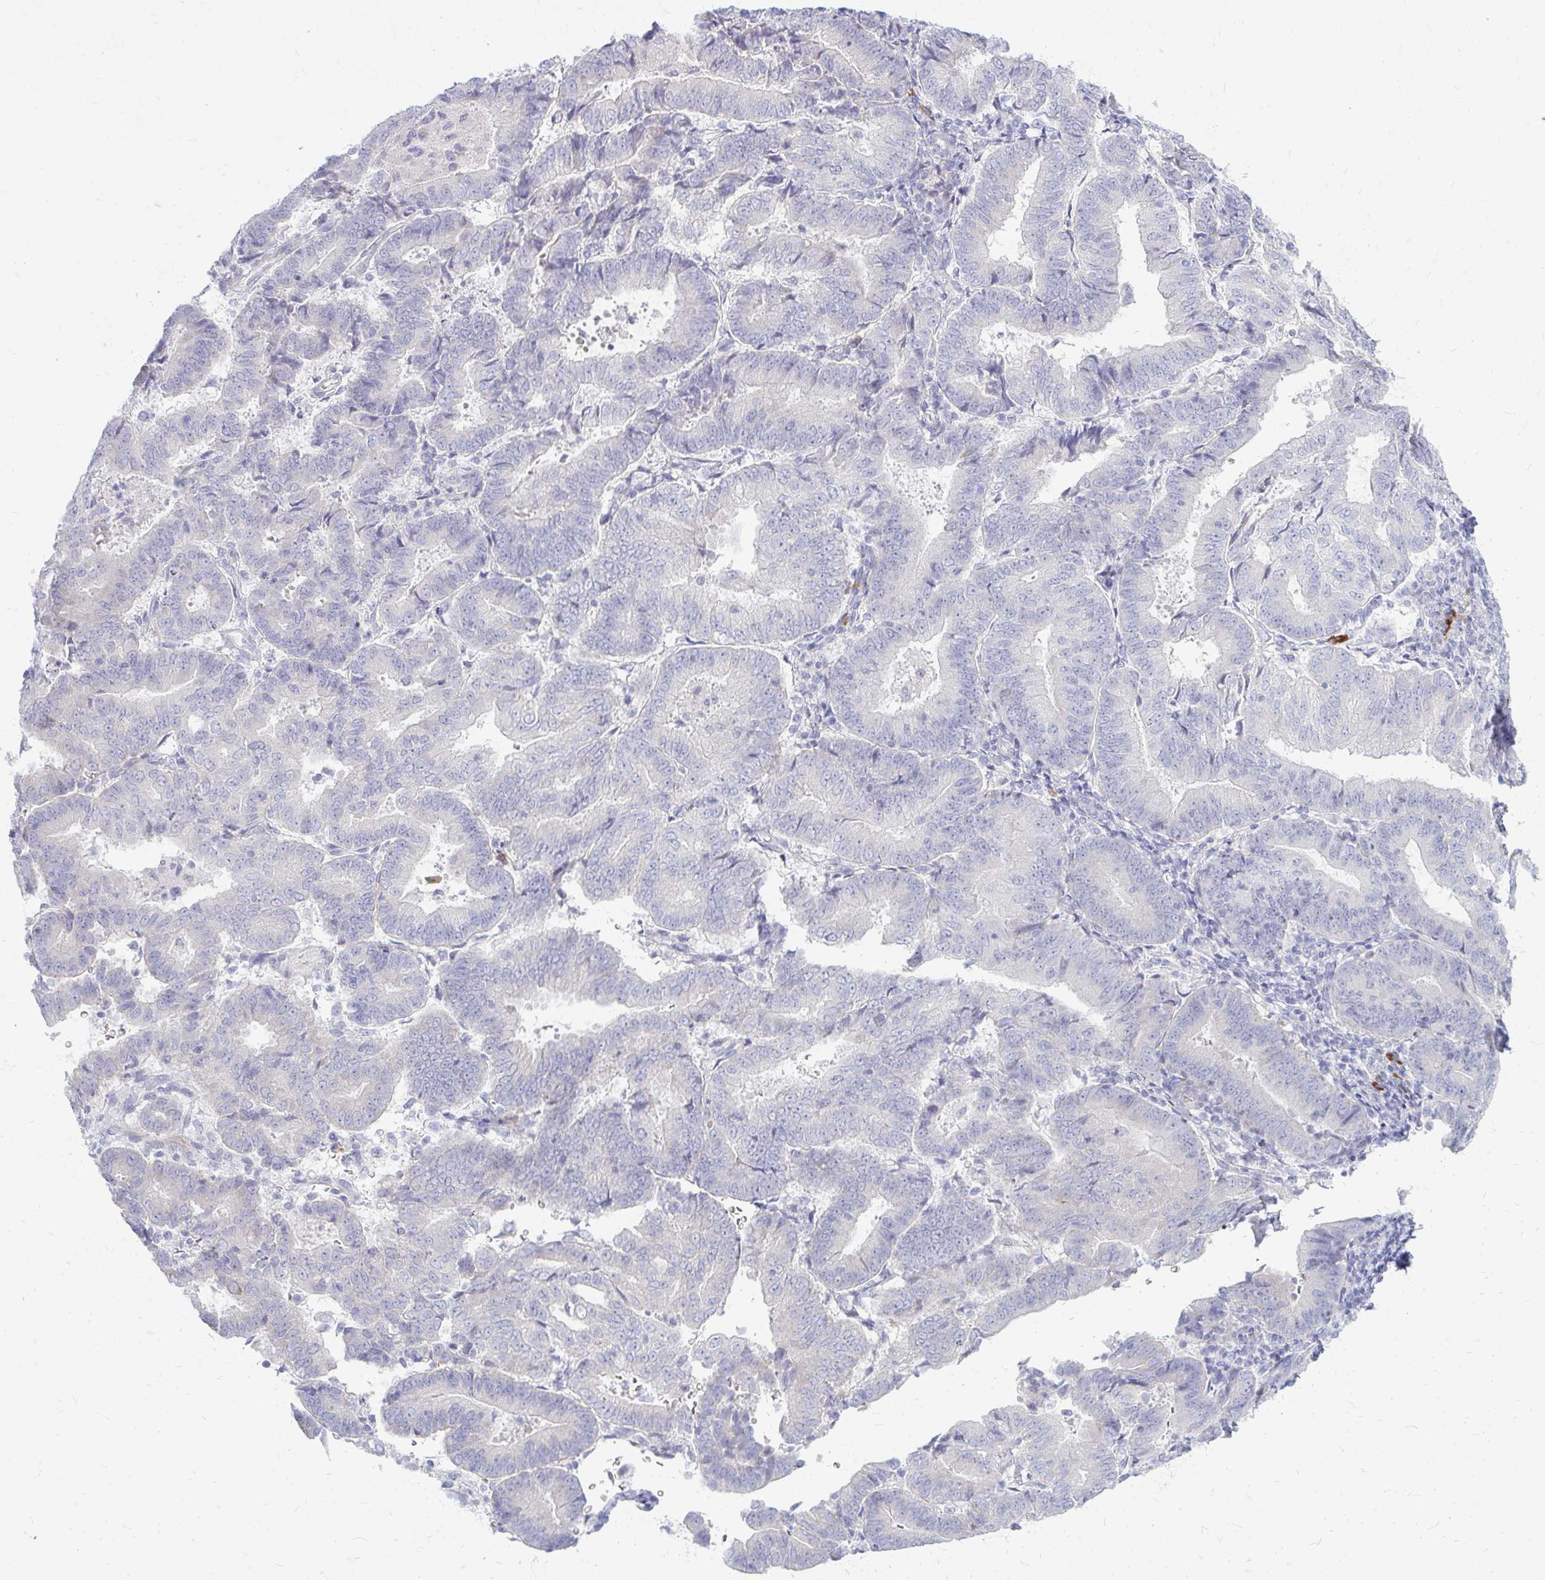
{"staining": {"intensity": "negative", "quantity": "none", "location": "none"}, "tissue": "endometrial cancer", "cell_type": "Tumor cells", "image_type": "cancer", "snomed": [{"axis": "morphology", "description": "Adenocarcinoma, NOS"}, {"axis": "topography", "description": "Endometrium"}], "caption": "Protein analysis of endometrial adenocarcinoma reveals no significant staining in tumor cells.", "gene": "TSPEAR", "patient": {"sex": "female", "age": 70}}